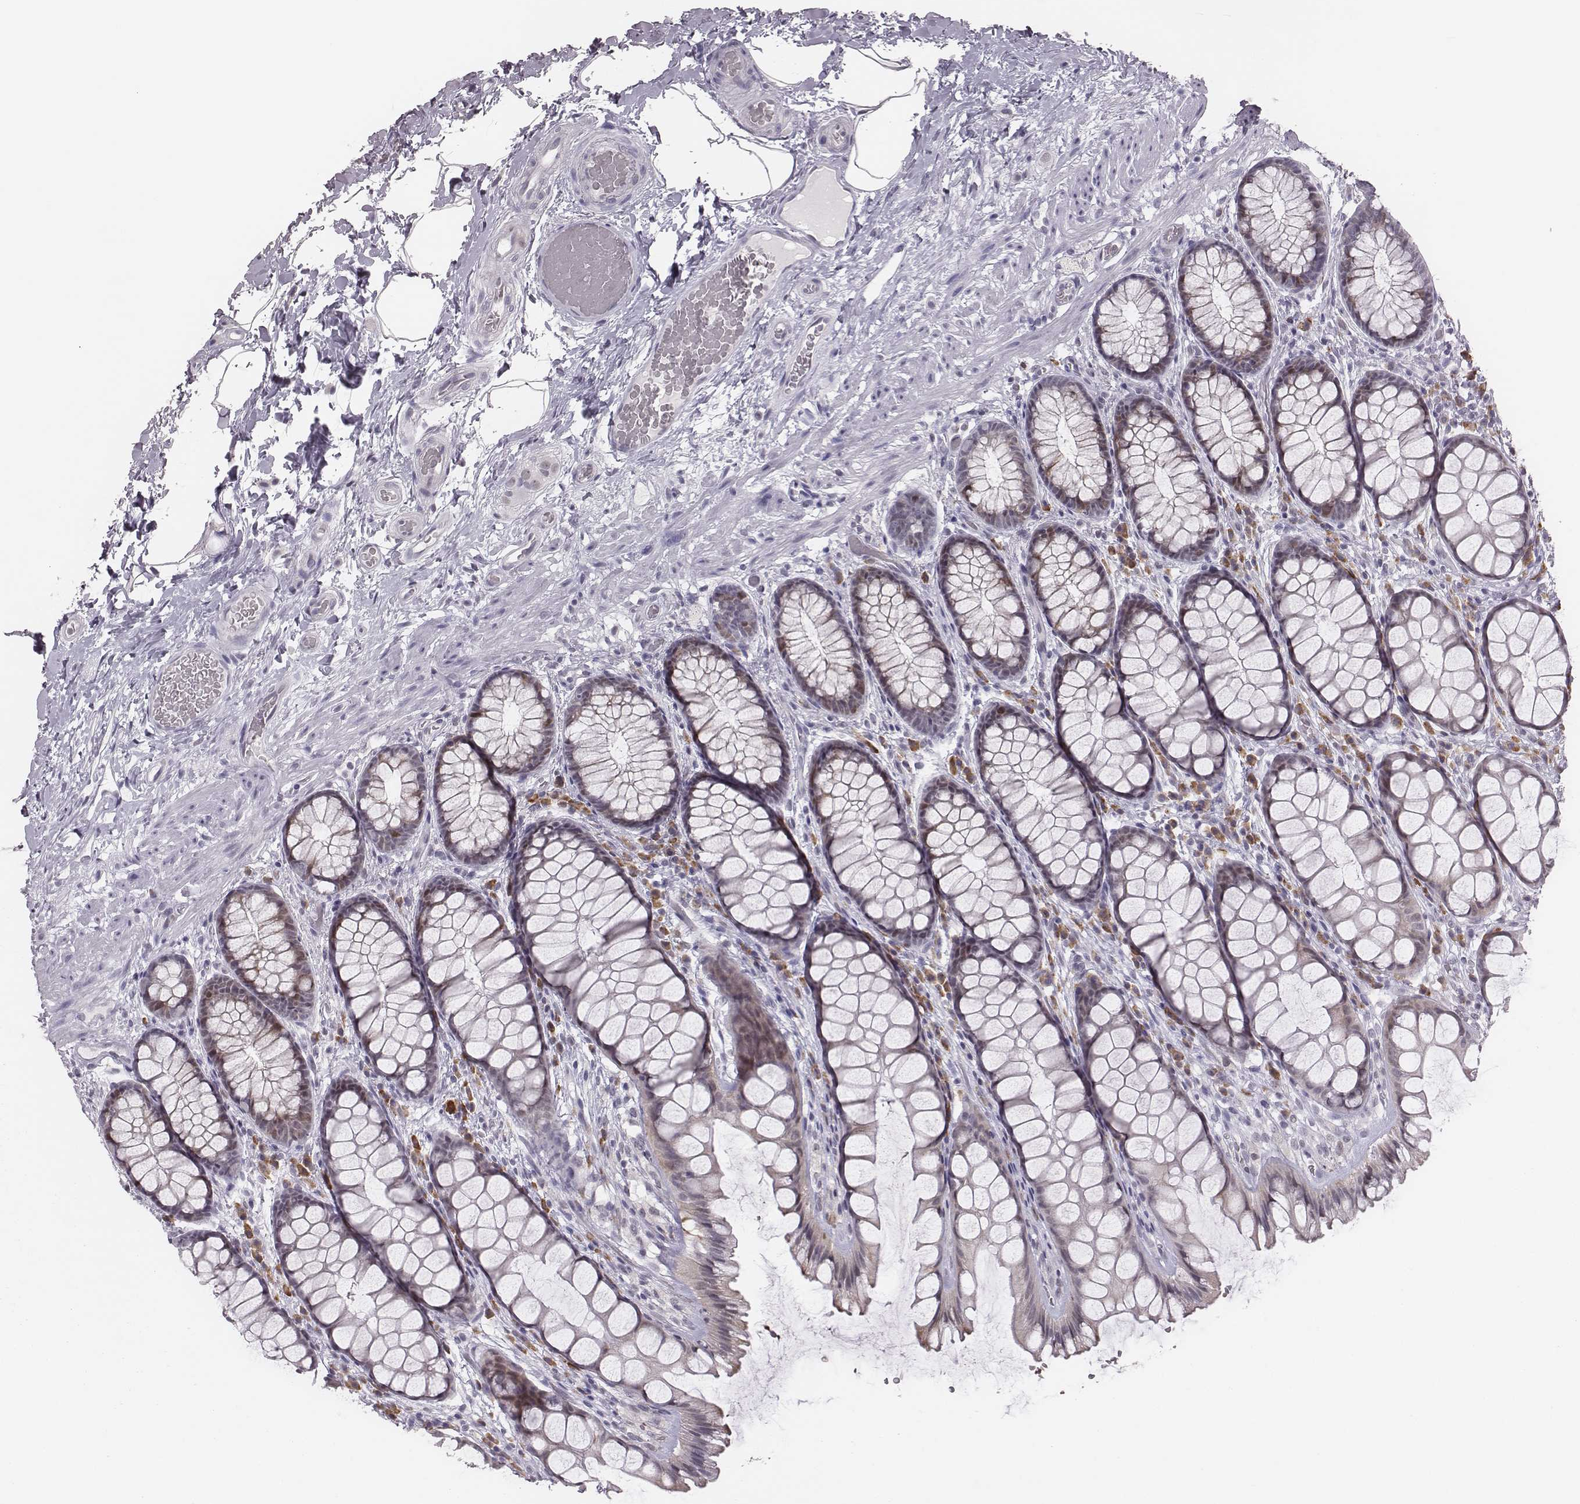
{"staining": {"intensity": "moderate", "quantity": "<25%", "location": "cytoplasmic/membranous,nuclear"}, "tissue": "rectum", "cell_type": "Glandular cells", "image_type": "normal", "snomed": [{"axis": "morphology", "description": "Normal tissue, NOS"}, {"axis": "topography", "description": "Rectum"}], "caption": "Immunohistochemical staining of benign rectum demonstrates moderate cytoplasmic/membranous,nuclear protein expression in about <25% of glandular cells. The protein of interest is shown in brown color, while the nuclei are stained blue.", "gene": "PBK", "patient": {"sex": "female", "age": 62}}